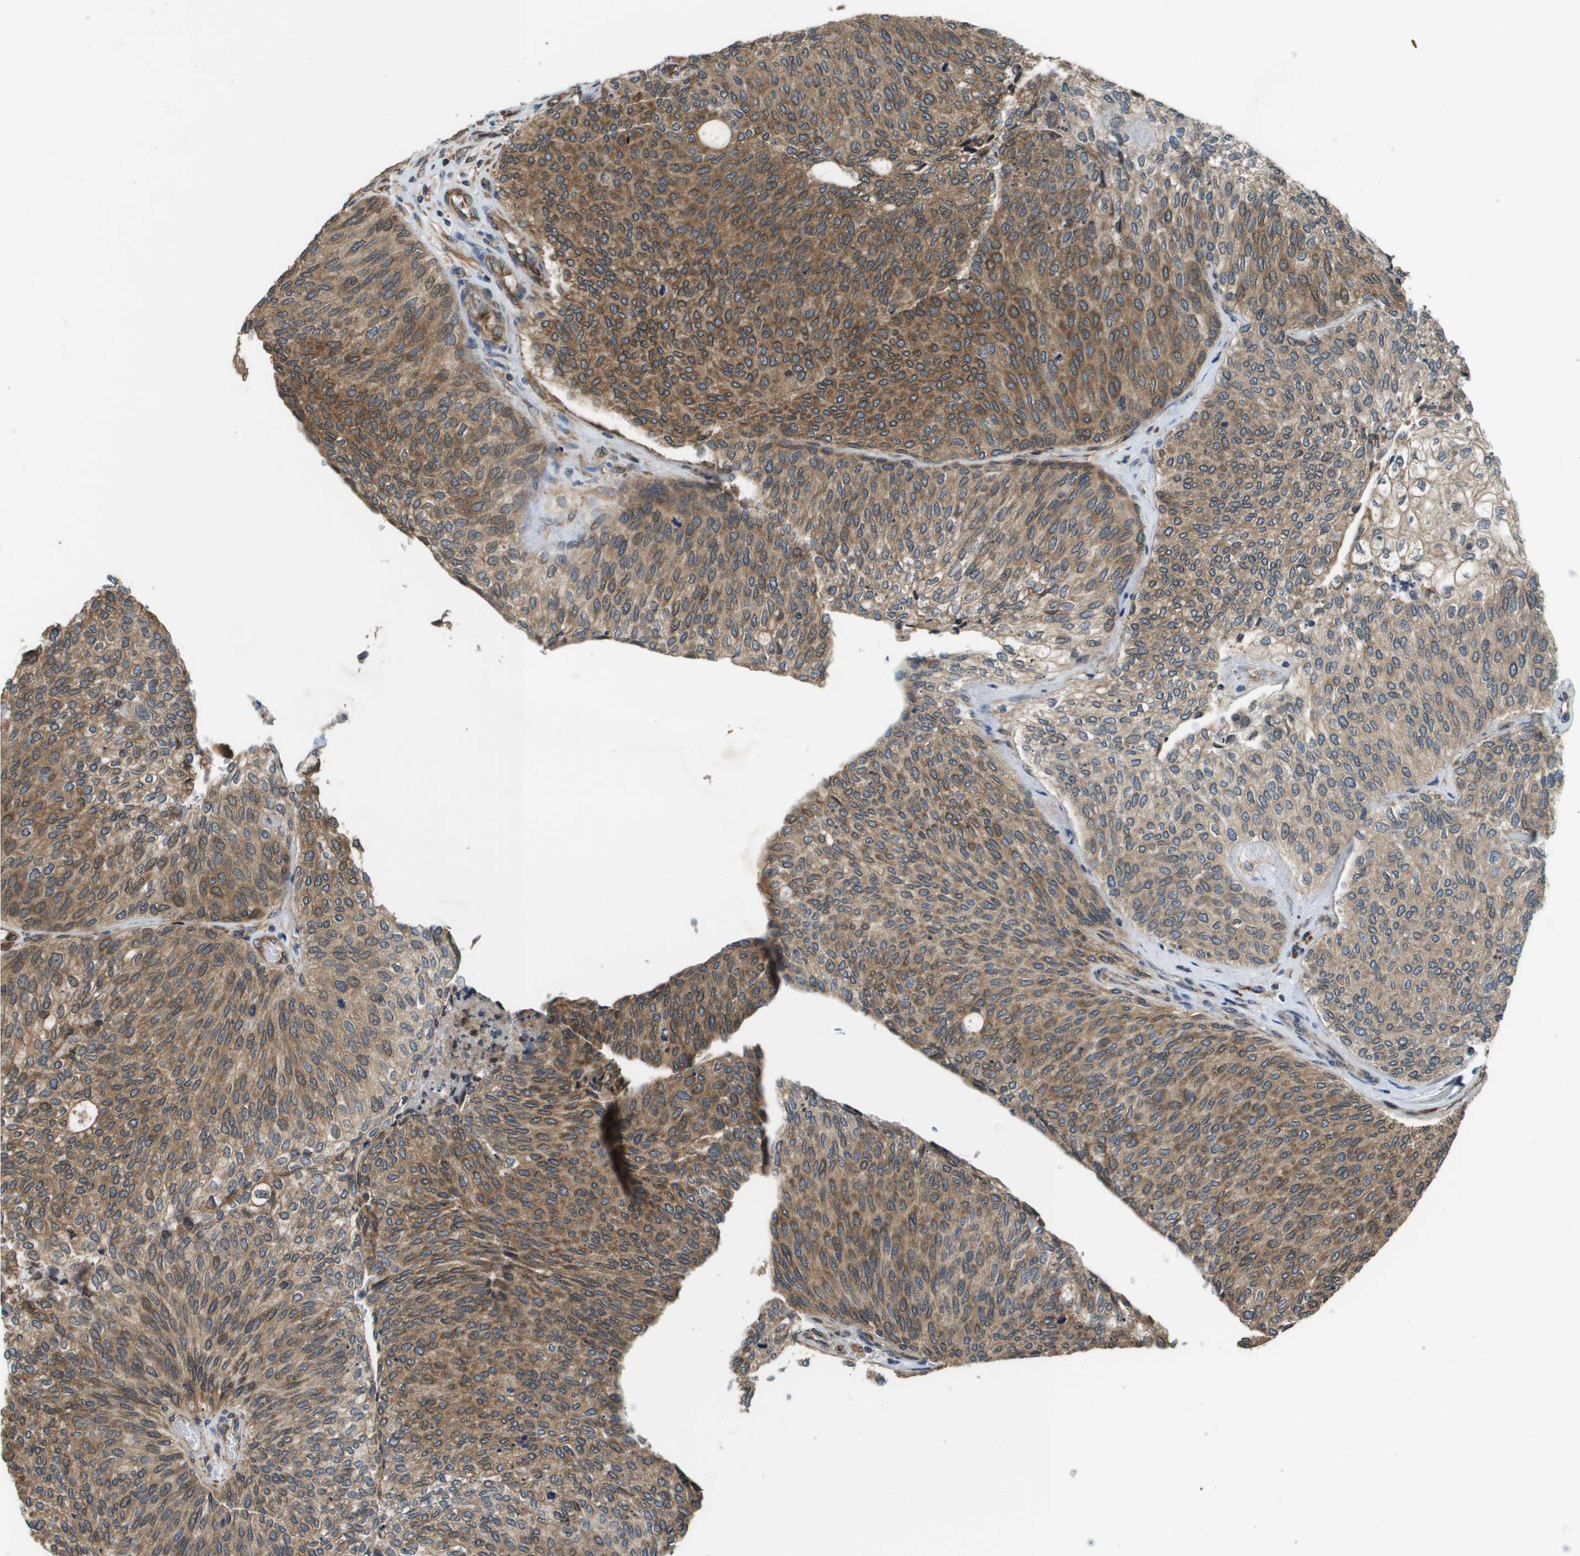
{"staining": {"intensity": "moderate", "quantity": ">75%", "location": "cytoplasmic/membranous"}, "tissue": "urothelial cancer", "cell_type": "Tumor cells", "image_type": "cancer", "snomed": [{"axis": "morphology", "description": "Urothelial carcinoma, Low grade"}, {"axis": "topography", "description": "Urinary bladder"}], "caption": "There is medium levels of moderate cytoplasmic/membranous staining in tumor cells of urothelial cancer, as demonstrated by immunohistochemical staining (brown color).", "gene": "SEC62", "patient": {"sex": "female", "age": 79}}